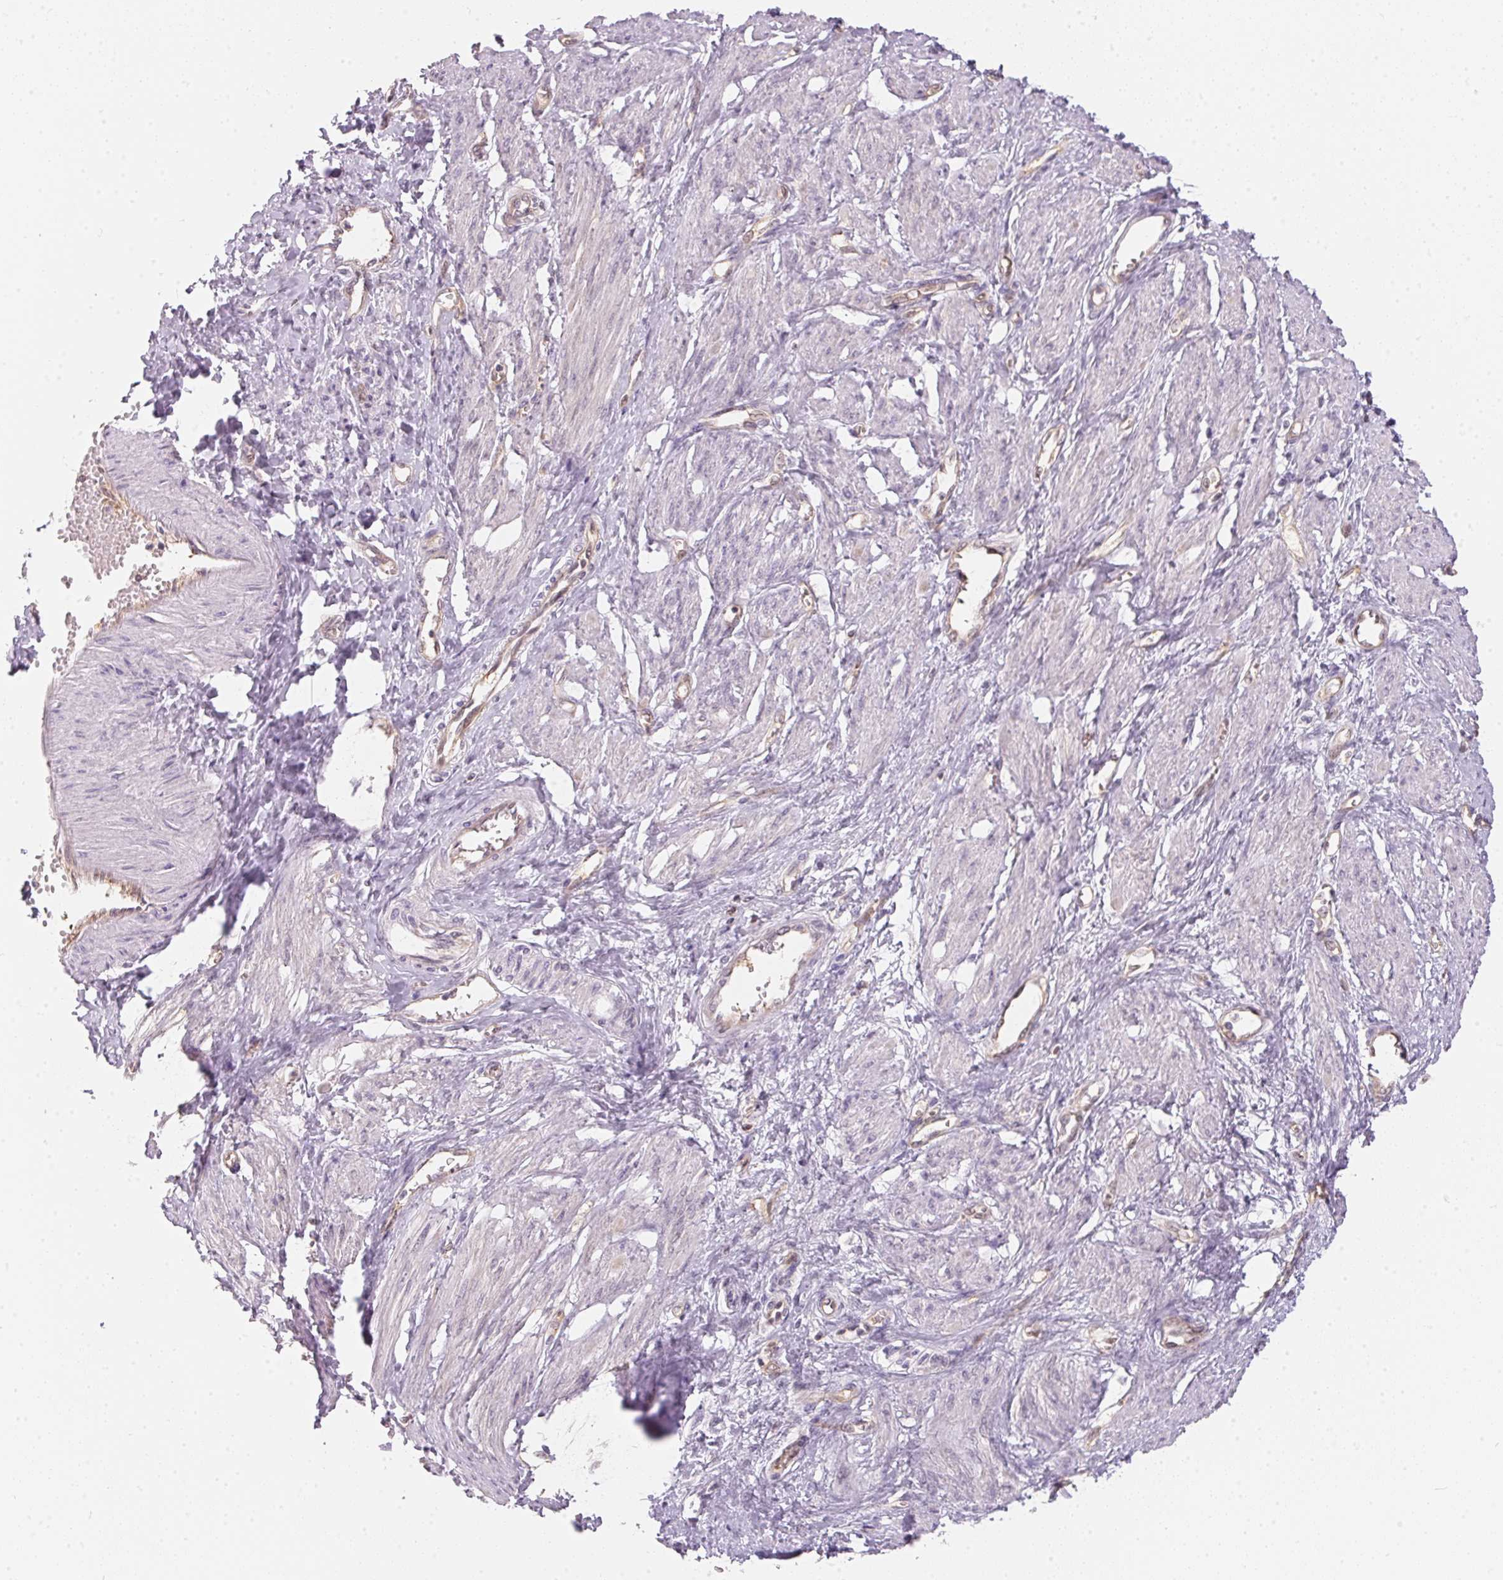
{"staining": {"intensity": "negative", "quantity": "none", "location": "none"}, "tissue": "smooth muscle", "cell_type": "Smooth muscle cells", "image_type": "normal", "snomed": [{"axis": "morphology", "description": "Normal tissue, NOS"}, {"axis": "topography", "description": "Smooth muscle"}, {"axis": "topography", "description": "Uterus"}], "caption": "Immunohistochemistry (IHC) micrograph of normal smooth muscle: smooth muscle stained with DAB (3,3'-diaminobenzidine) exhibits no significant protein expression in smooth muscle cells. Brightfield microscopy of IHC stained with DAB (brown) and hematoxylin (blue), captured at high magnification.", "gene": "BLMH", "patient": {"sex": "female", "age": 39}}